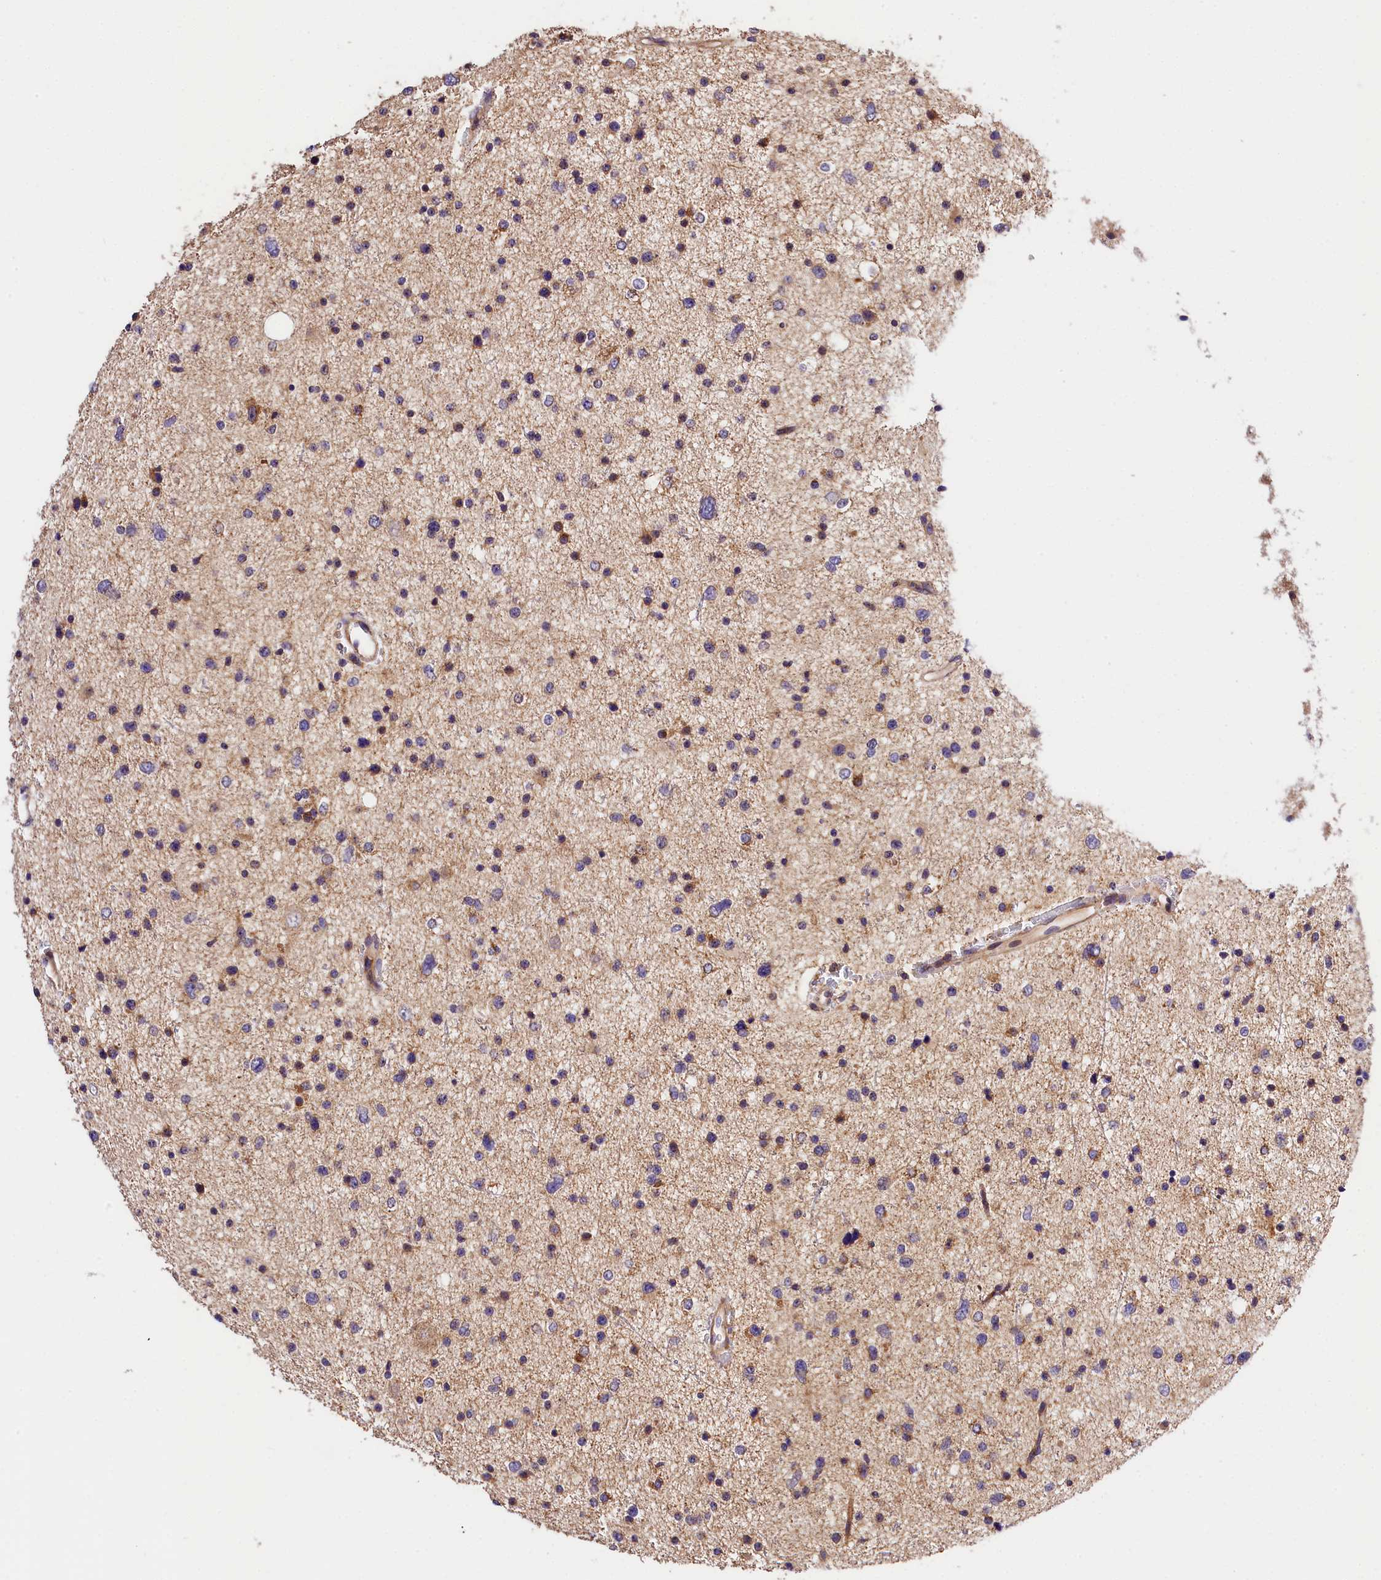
{"staining": {"intensity": "moderate", "quantity": "<25%", "location": "cytoplasmic/membranous"}, "tissue": "glioma", "cell_type": "Tumor cells", "image_type": "cancer", "snomed": [{"axis": "morphology", "description": "Glioma, malignant, Low grade"}, {"axis": "topography", "description": "Brain"}], "caption": "High-power microscopy captured an immunohistochemistry (IHC) histopathology image of malignant glioma (low-grade), revealing moderate cytoplasmic/membranous staining in about <25% of tumor cells.", "gene": "KPTN", "patient": {"sex": "female", "age": 37}}